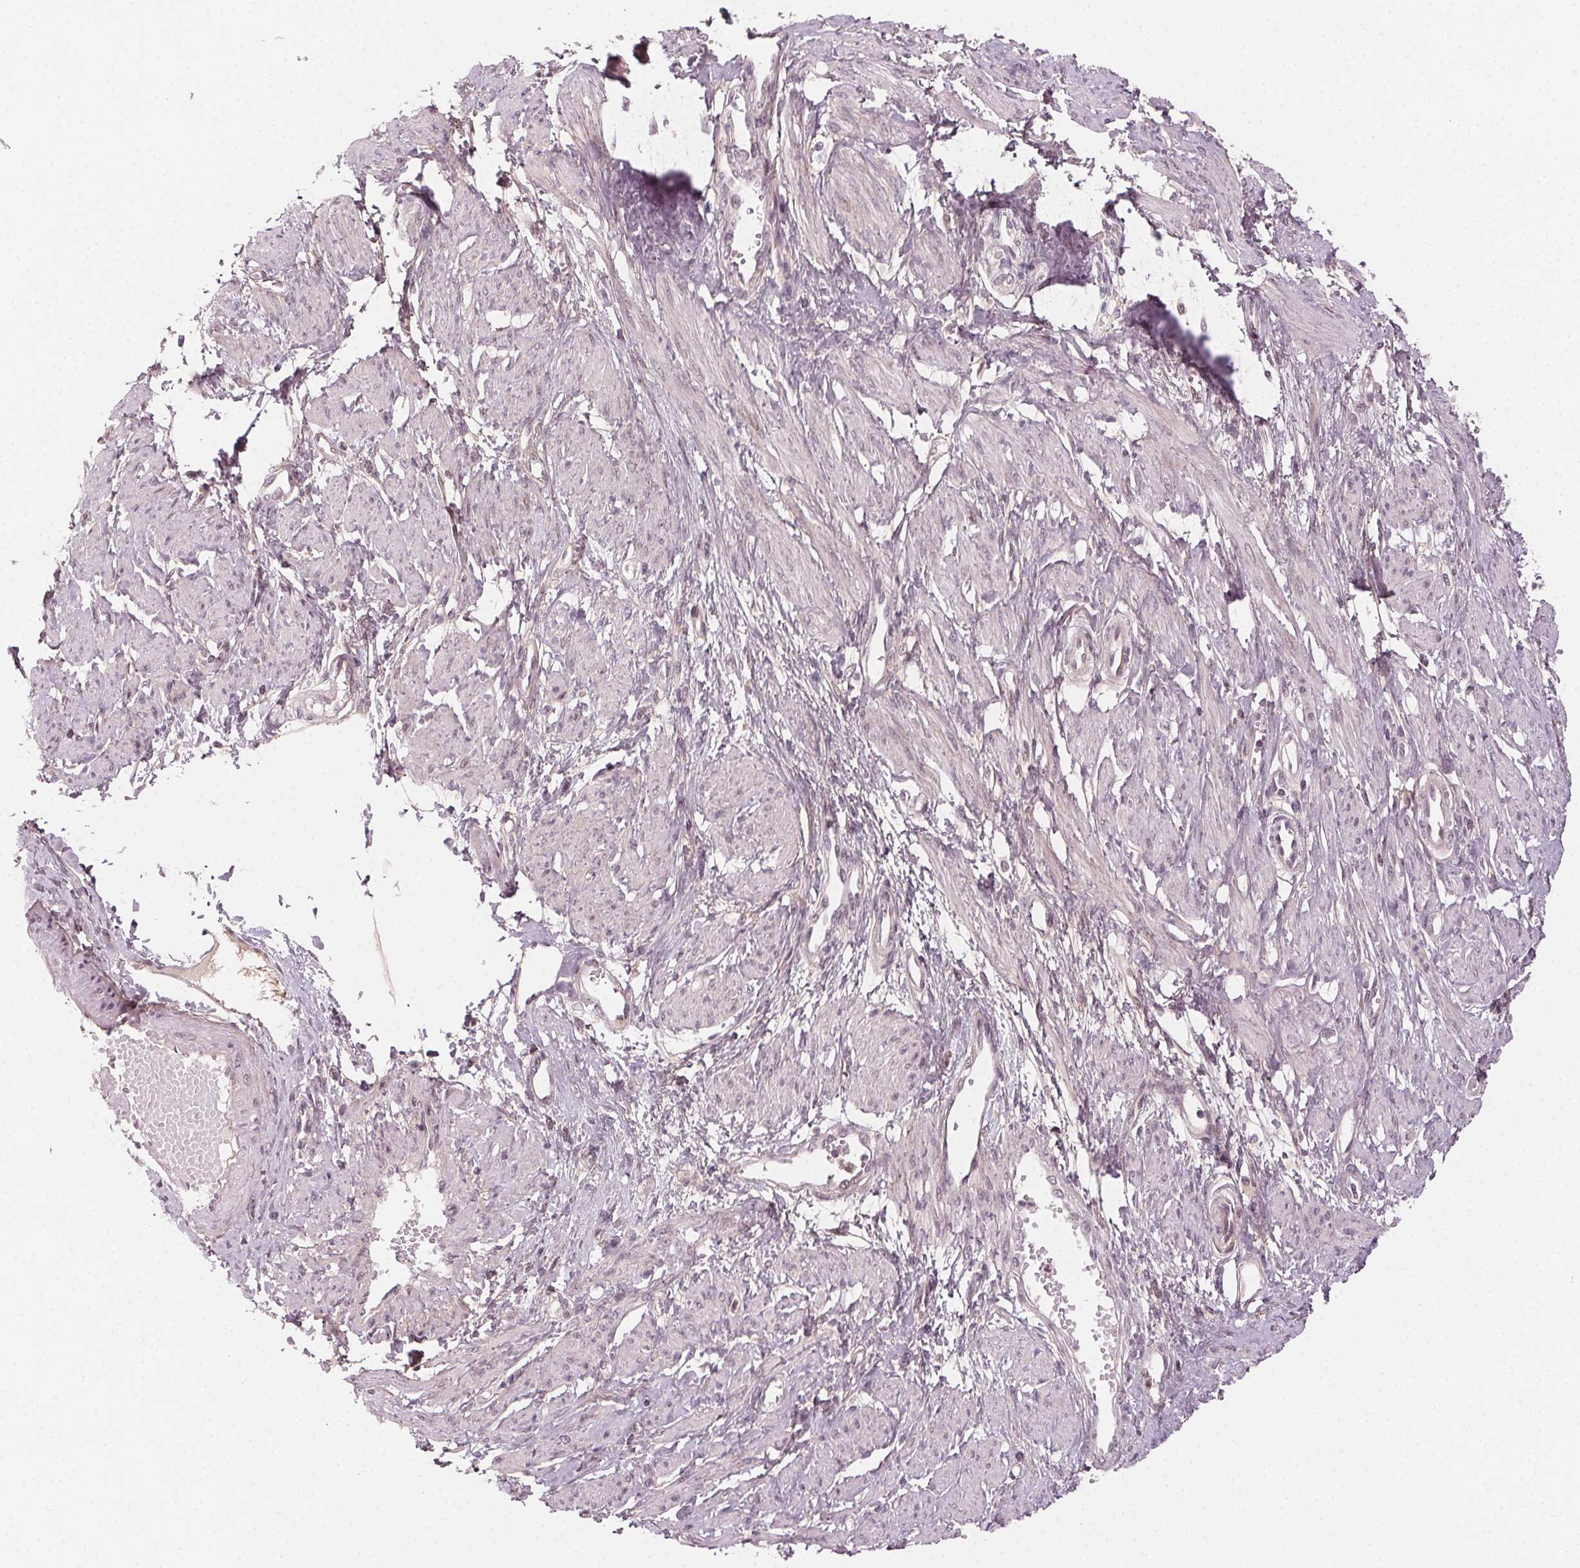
{"staining": {"intensity": "negative", "quantity": "none", "location": "none"}, "tissue": "smooth muscle", "cell_type": "Smooth muscle cells", "image_type": "normal", "snomed": [{"axis": "morphology", "description": "Normal tissue, NOS"}, {"axis": "topography", "description": "Smooth muscle"}, {"axis": "topography", "description": "Uterus"}], "caption": "Immunohistochemical staining of normal human smooth muscle displays no significant staining in smooth muscle cells.", "gene": "TUB", "patient": {"sex": "female", "age": 39}}